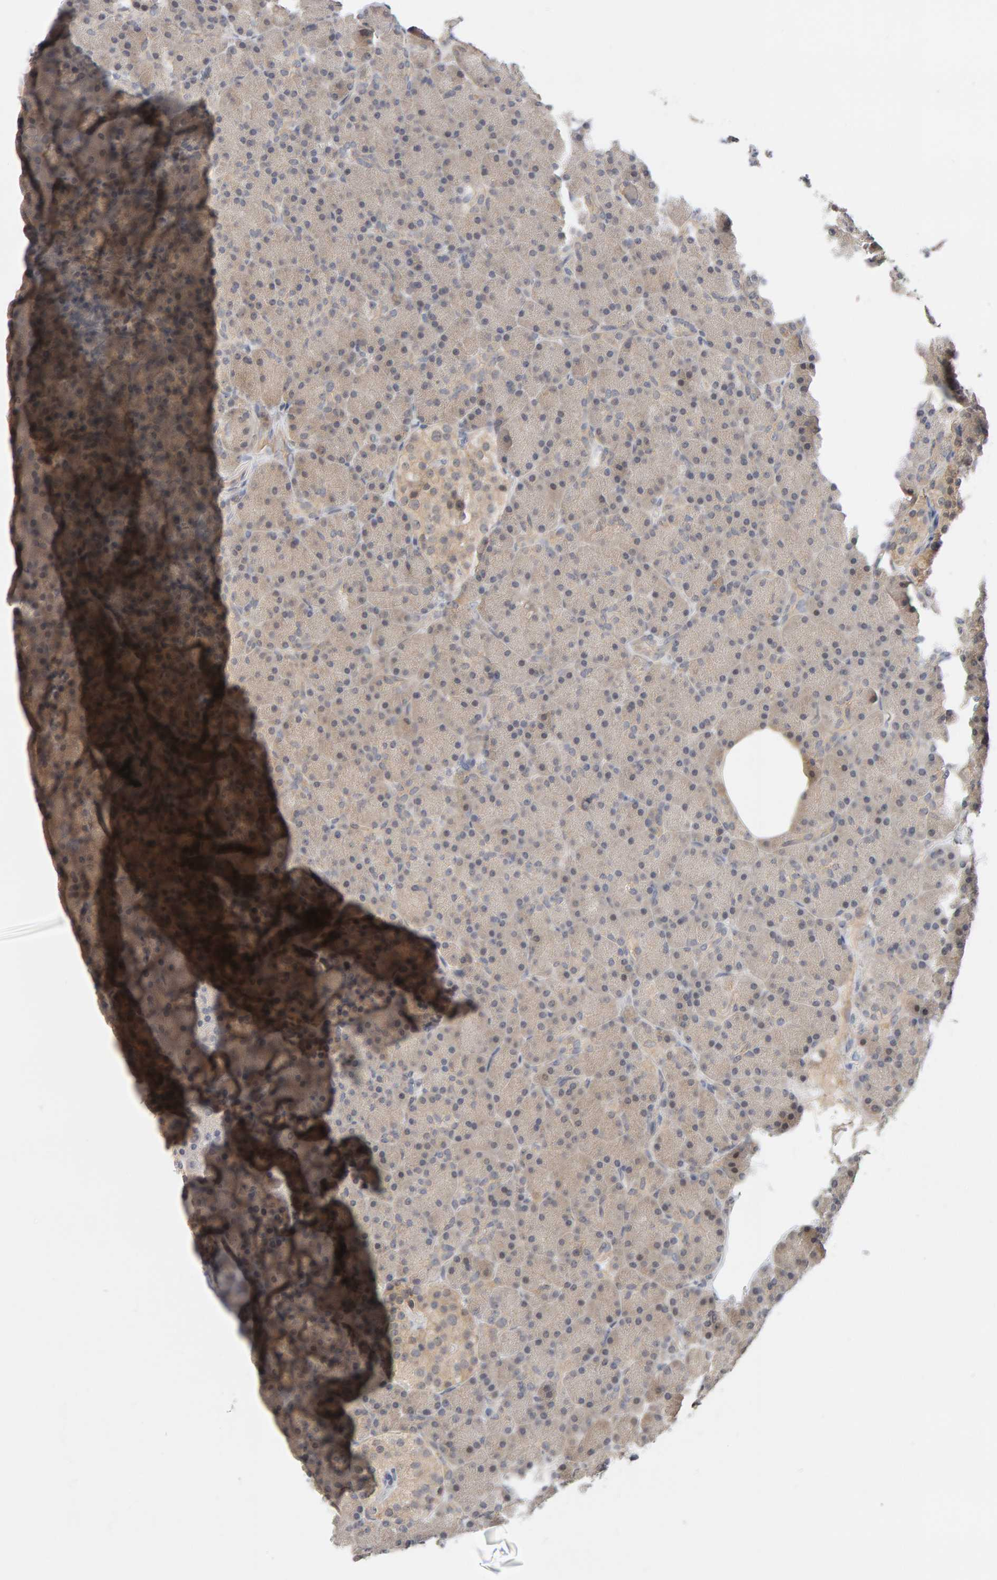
{"staining": {"intensity": "weak", "quantity": "<25%", "location": "cytoplasmic/membranous"}, "tissue": "pancreas", "cell_type": "Exocrine glandular cells", "image_type": "normal", "snomed": [{"axis": "morphology", "description": "Normal tissue, NOS"}, {"axis": "topography", "description": "Pancreas"}], "caption": "Pancreas stained for a protein using IHC displays no positivity exocrine glandular cells.", "gene": "GFUS", "patient": {"sex": "female", "age": 43}}